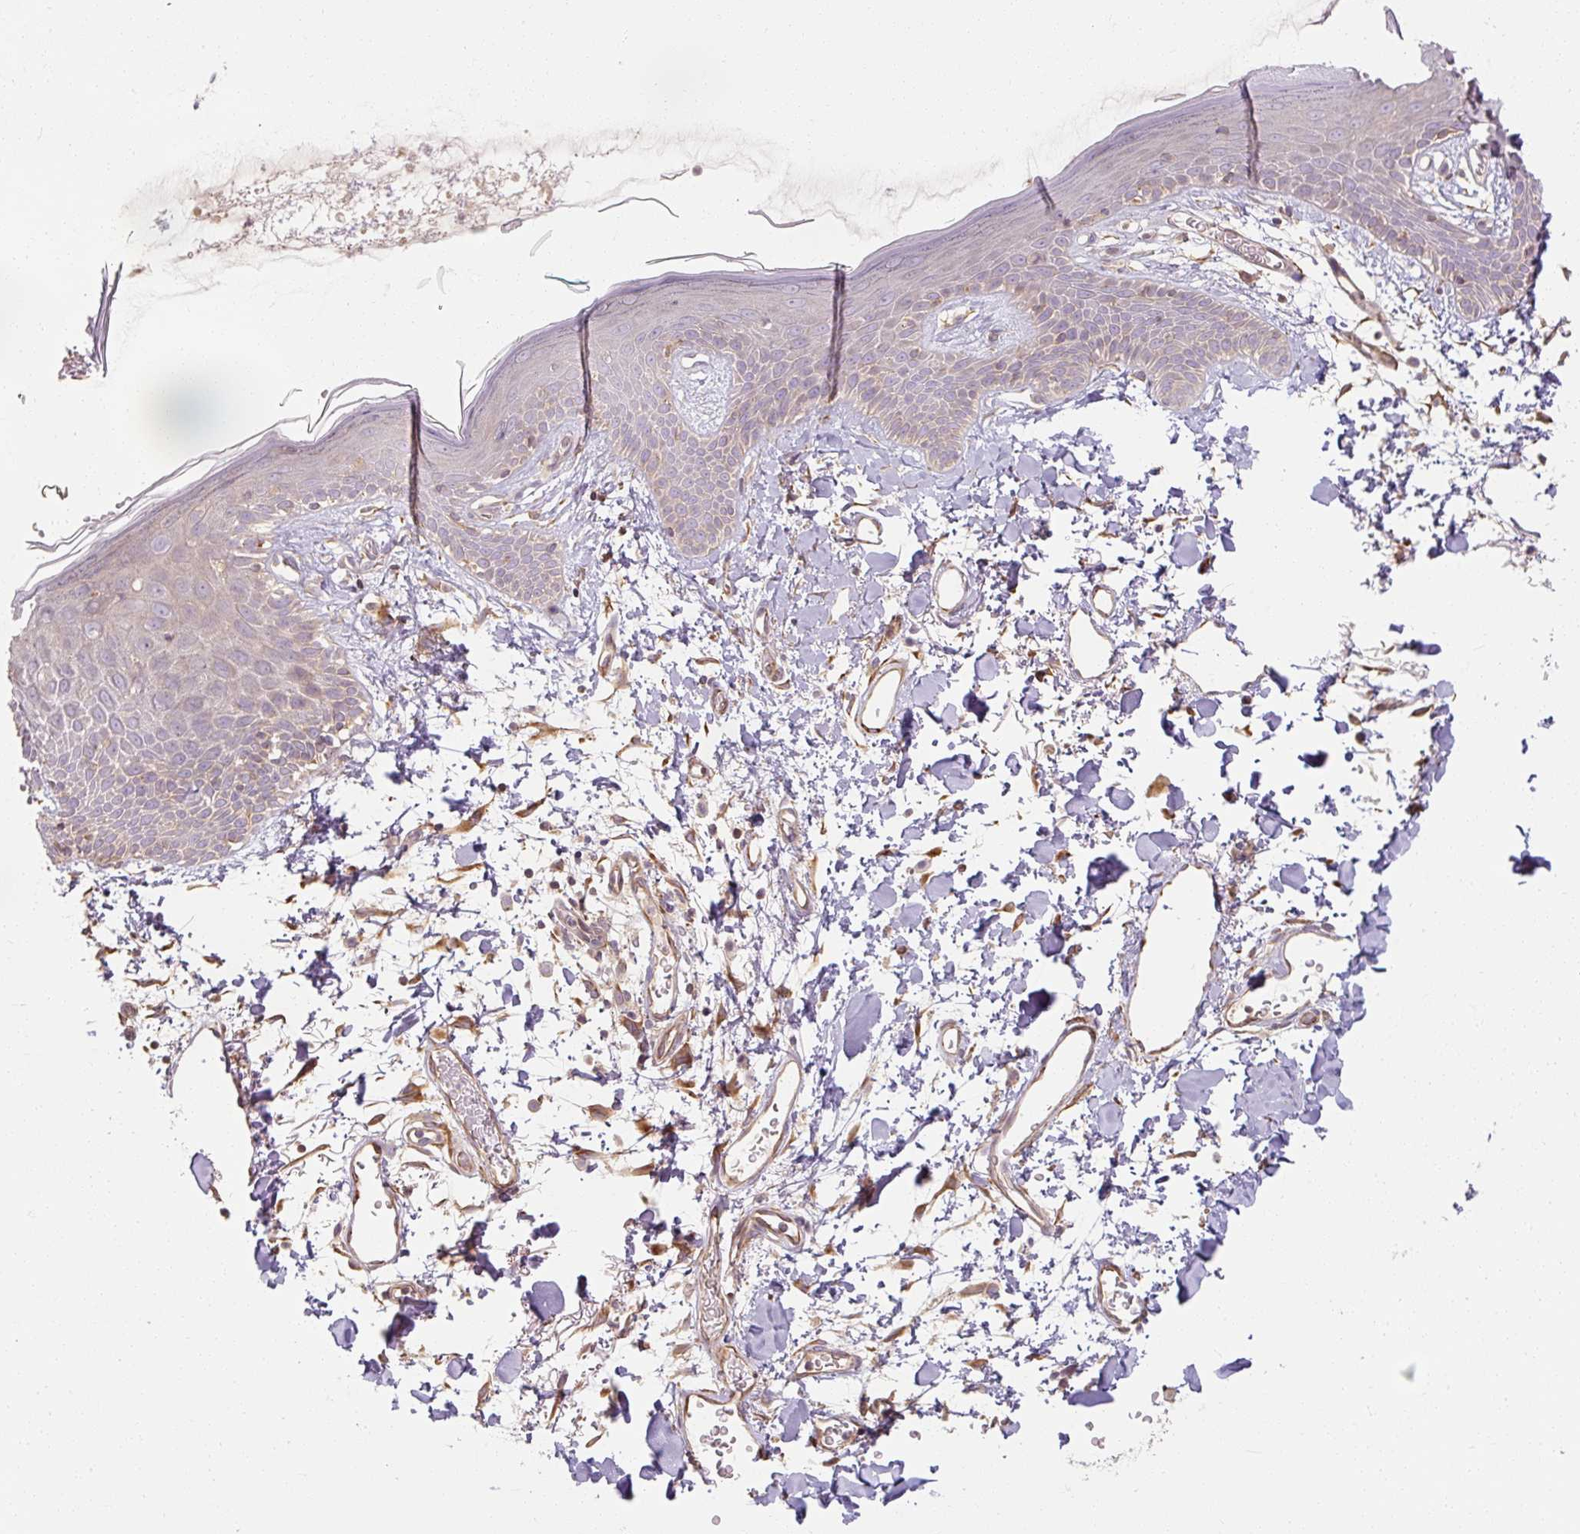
{"staining": {"intensity": "moderate", "quantity": ">75%", "location": "cytoplasmic/membranous"}, "tissue": "skin", "cell_type": "Fibroblasts", "image_type": "normal", "snomed": [{"axis": "morphology", "description": "Normal tissue, NOS"}, {"axis": "topography", "description": "Skin"}], "caption": "Moderate cytoplasmic/membranous positivity is appreciated in approximately >75% of fibroblasts in unremarkable skin. (Brightfield microscopy of DAB IHC at high magnification).", "gene": "RB1CC1", "patient": {"sex": "male", "age": 79}}